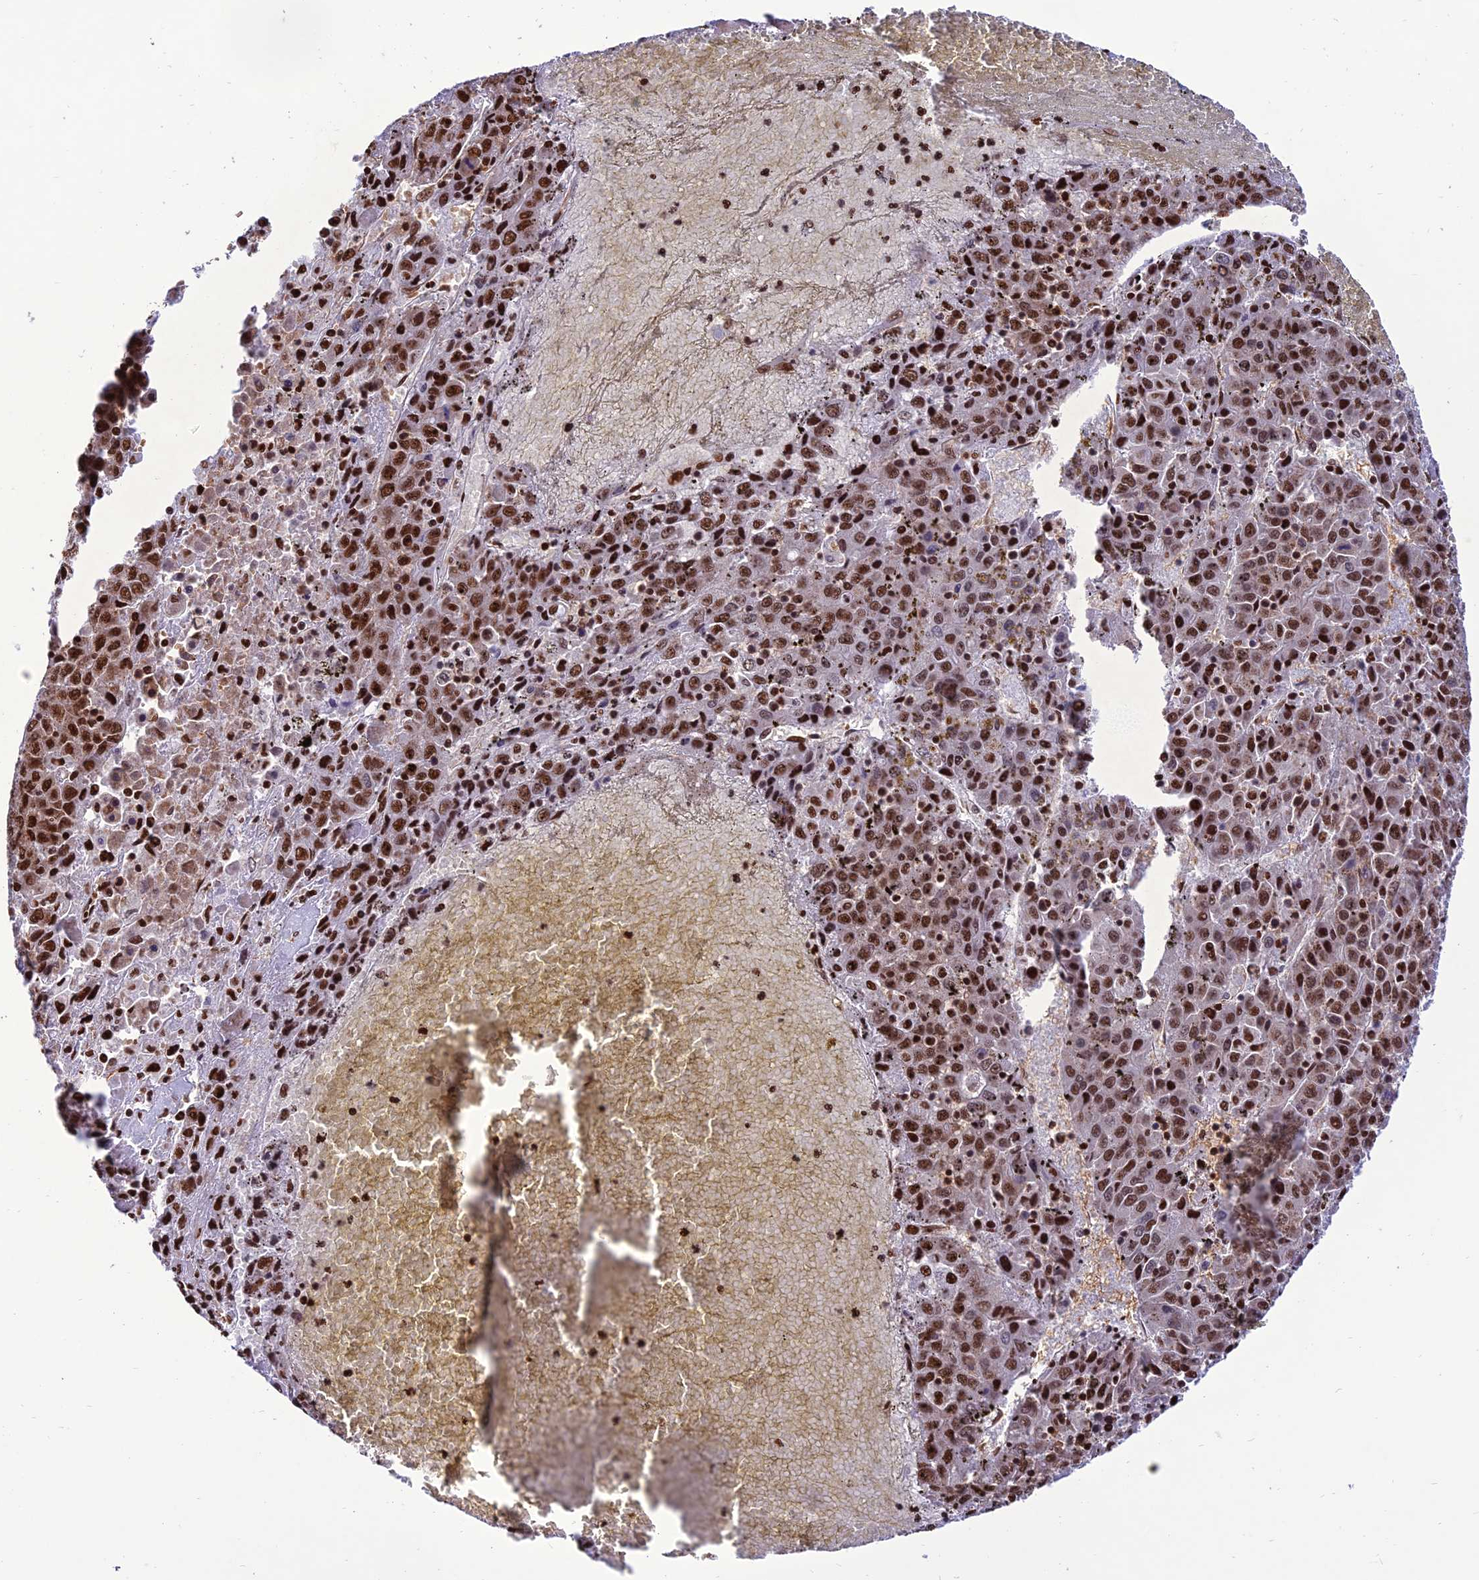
{"staining": {"intensity": "moderate", "quantity": ">75%", "location": "nuclear"}, "tissue": "liver cancer", "cell_type": "Tumor cells", "image_type": "cancer", "snomed": [{"axis": "morphology", "description": "Carcinoma, Hepatocellular, NOS"}, {"axis": "topography", "description": "Liver"}], "caption": "Human liver cancer (hepatocellular carcinoma) stained for a protein (brown) reveals moderate nuclear positive positivity in approximately >75% of tumor cells.", "gene": "INO80E", "patient": {"sex": "female", "age": 53}}